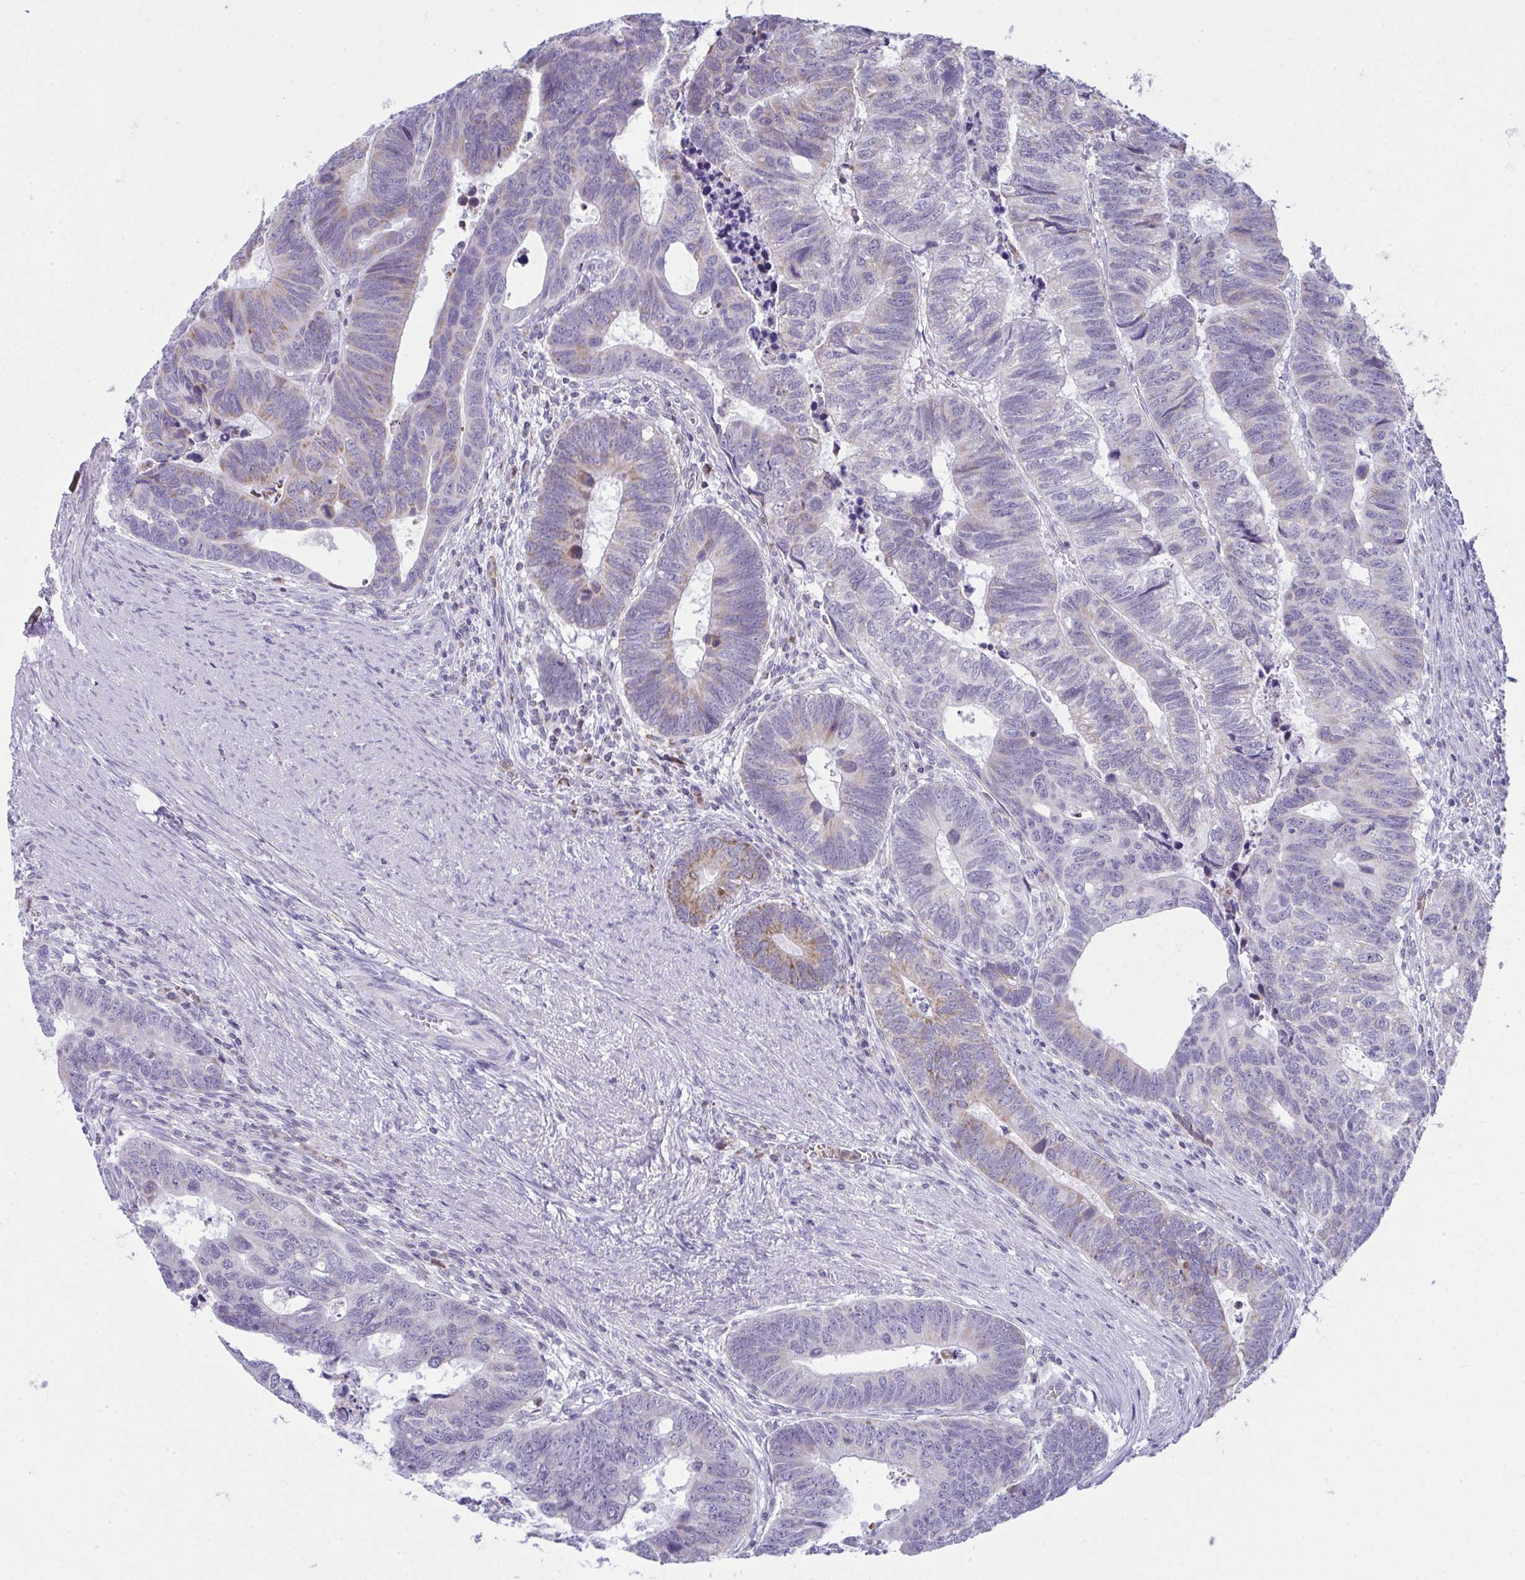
{"staining": {"intensity": "moderate", "quantity": "<25%", "location": "cytoplasmic/membranous"}, "tissue": "colorectal cancer", "cell_type": "Tumor cells", "image_type": "cancer", "snomed": [{"axis": "morphology", "description": "Adenocarcinoma, NOS"}, {"axis": "topography", "description": "Colon"}], "caption": "This is a histology image of immunohistochemistry staining of colorectal cancer (adenocarcinoma), which shows moderate staining in the cytoplasmic/membranous of tumor cells.", "gene": "PLA2G12B", "patient": {"sex": "male", "age": 62}}